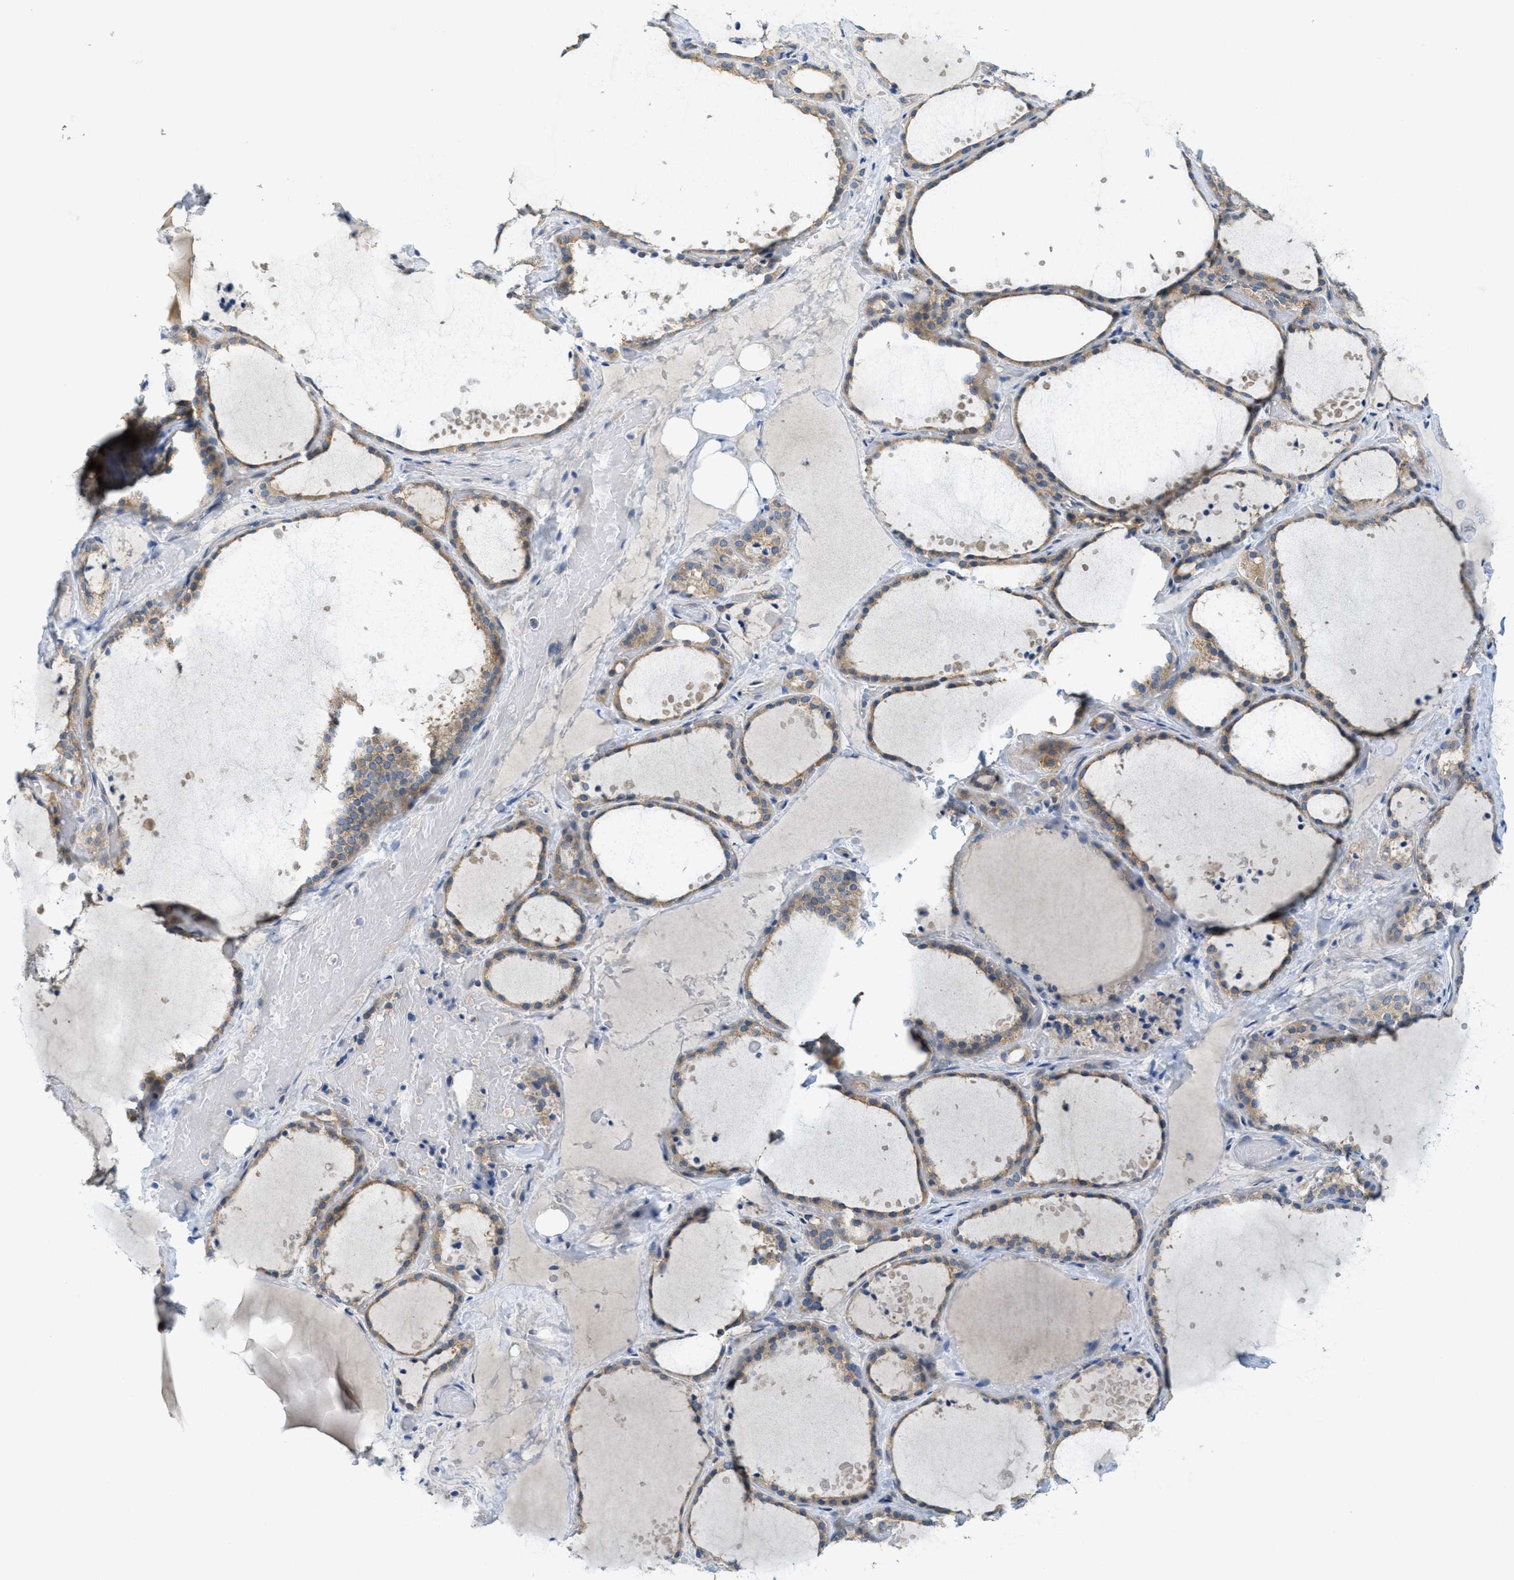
{"staining": {"intensity": "moderate", "quantity": ">75%", "location": "cytoplasmic/membranous"}, "tissue": "thyroid gland", "cell_type": "Glandular cells", "image_type": "normal", "snomed": [{"axis": "morphology", "description": "Normal tissue, NOS"}, {"axis": "topography", "description": "Thyroid gland"}], "caption": "DAB (3,3'-diaminobenzidine) immunohistochemical staining of benign human thyroid gland reveals moderate cytoplasmic/membranous protein expression in about >75% of glandular cells.", "gene": "ZFYVE9", "patient": {"sex": "female", "age": 44}}